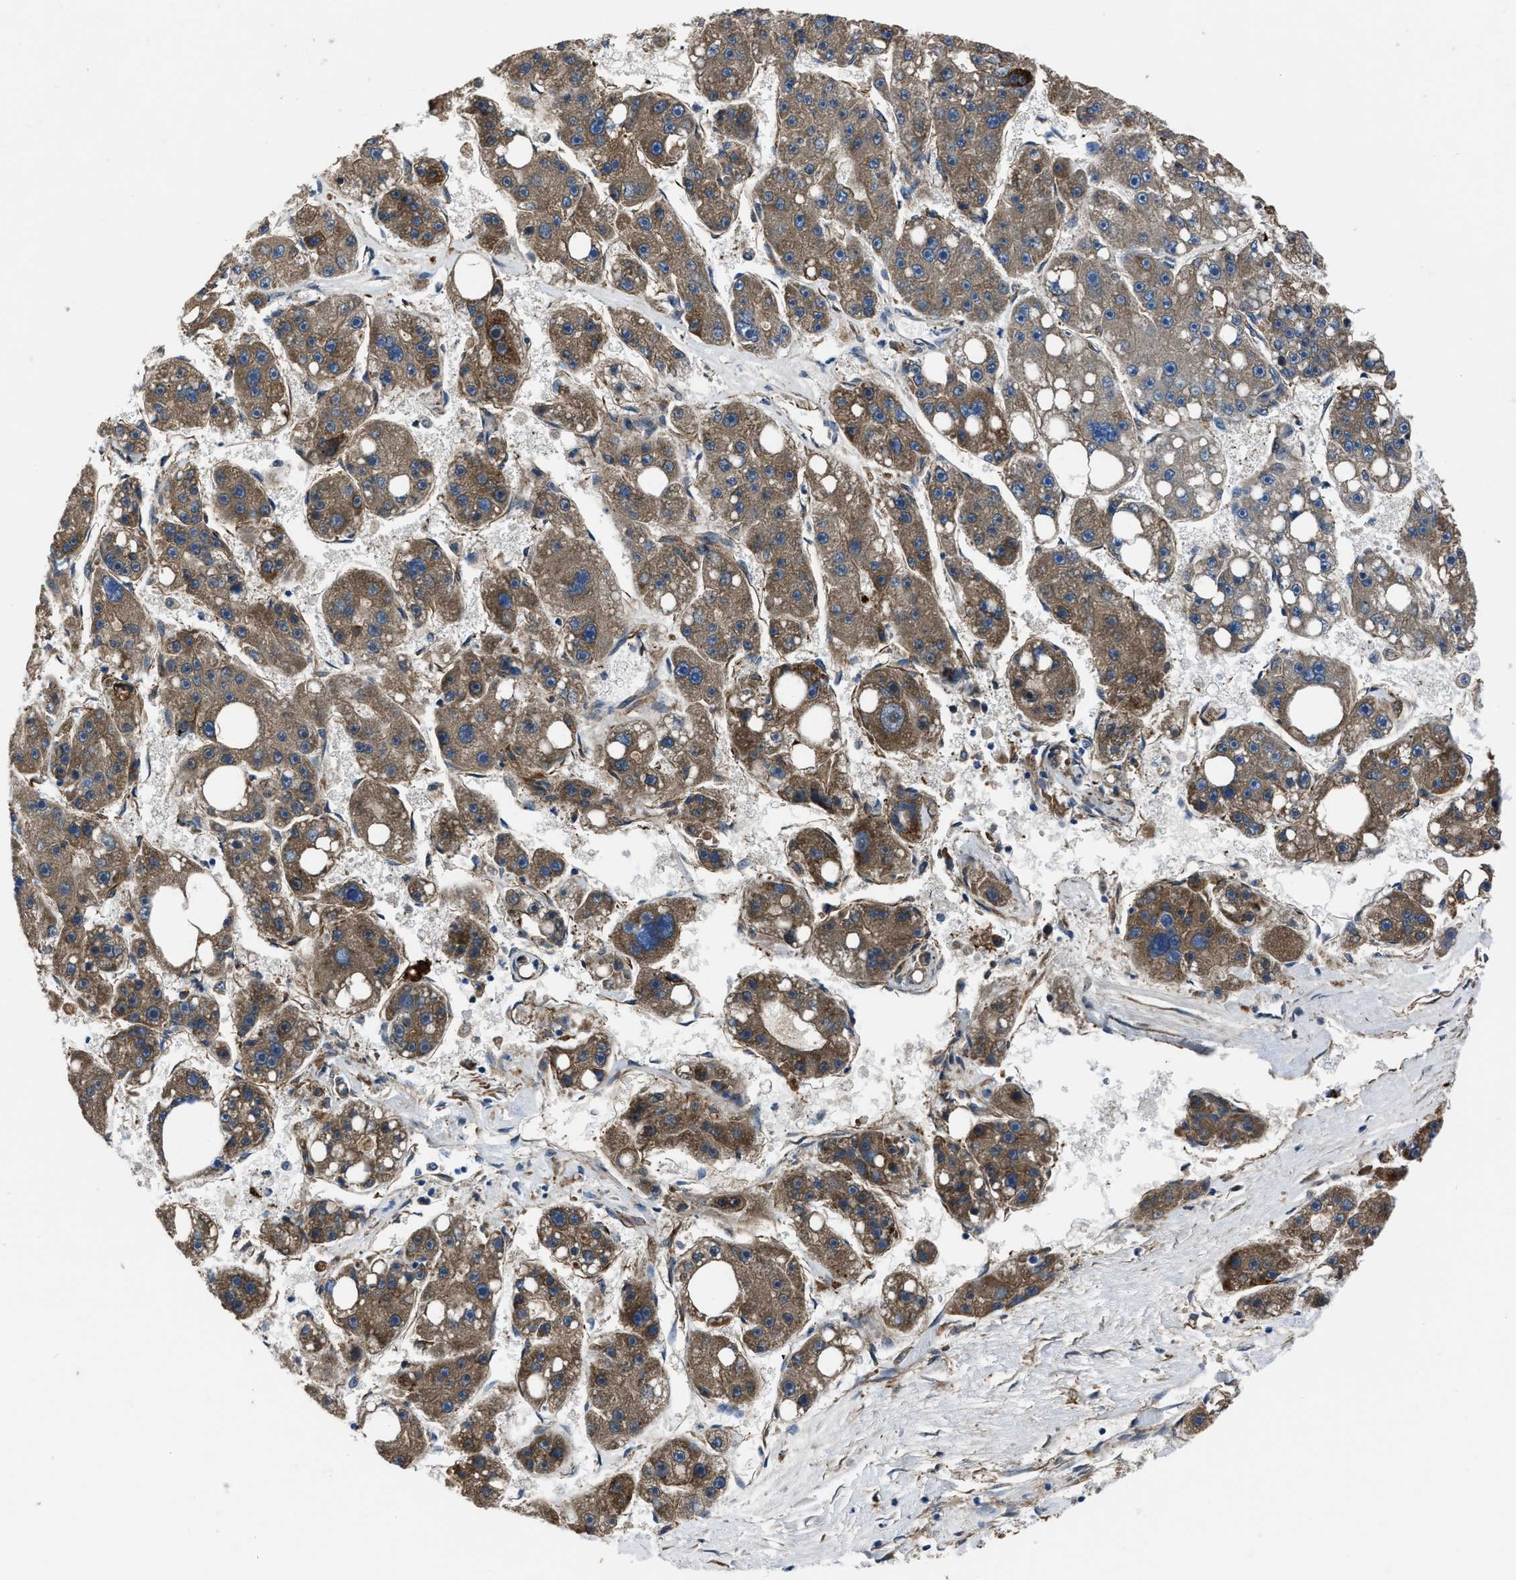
{"staining": {"intensity": "moderate", "quantity": ">75%", "location": "cytoplasmic/membranous"}, "tissue": "liver cancer", "cell_type": "Tumor cells", "image_type": "cancer", "snomed": [{"axis": "morphology", "description": "Carcinoma, Hepatocellular, NOS"}, {"axis": "topography", "description": "Liver"}], "caption": "Immunohistochemistry (IHC) of liver hepatocellular carcinoma reveals medium levels of moderate cytoplasmic/membranous positivity in about >75% of tumor cells. The protein is stained brown, and the nuclei are stained in blue (DAB IHC with brightfield microscopy, high magnification).", "gene": "ERC1", "patient": {"sex": "female", "age": 61}}